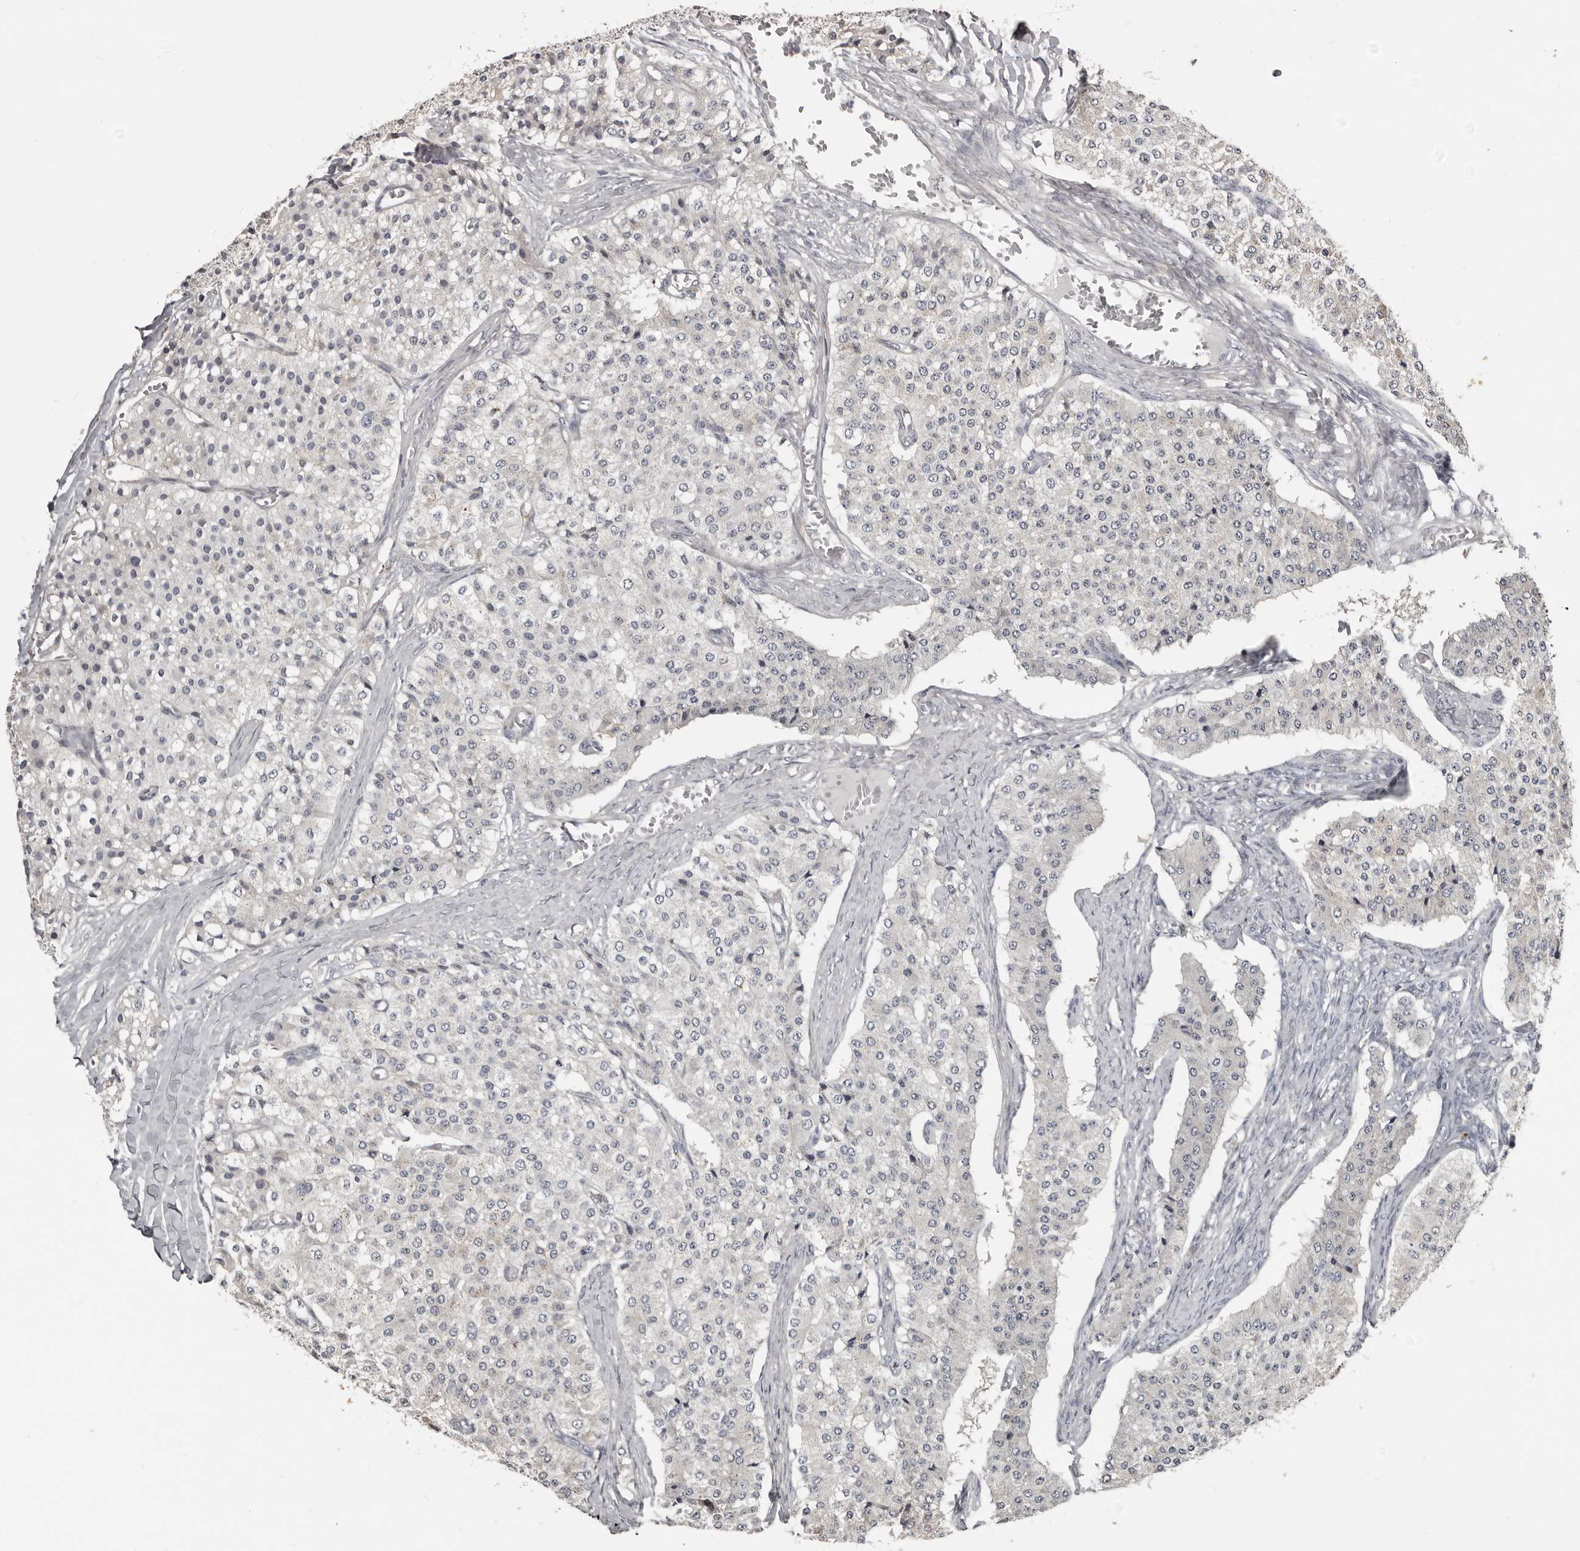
{"staining": {"intensity": "negative", "quantity": "none", "location": "none"}, "tissue": "carcinoid", "cell_type": "Tumor cells", "image_type": "cancer", "snomed": [{"axis": "morphology", "description": "Carcinoid, malignant, NOS"}, {"axis": "topography", "description": "Colon"}], "caption": "There is no significant staining in tumor cells of carcinoid (malignant).", "gene": "KCNJ8", "patient": {"sex": "female", "age": 52}}